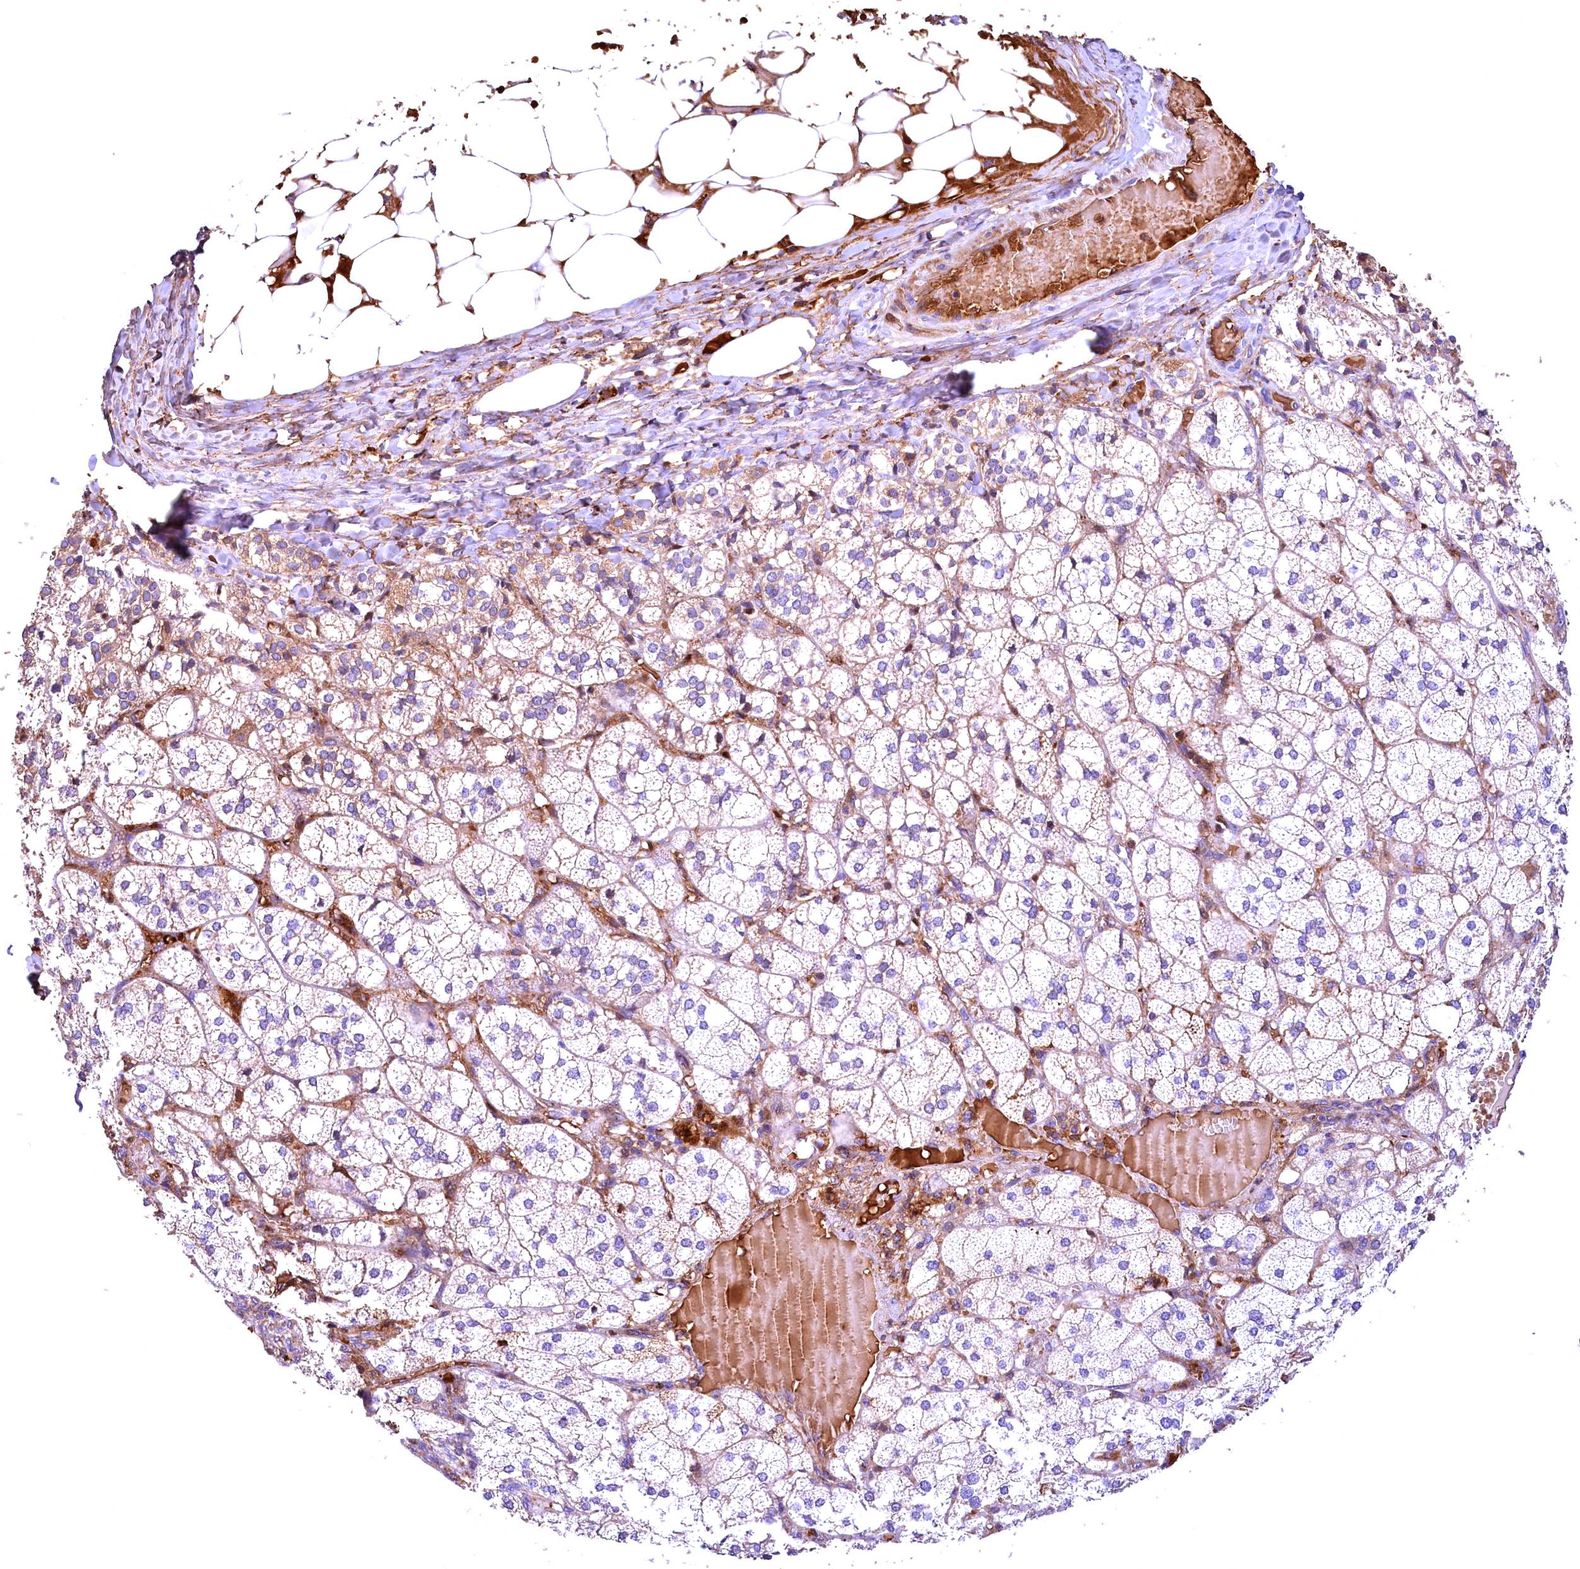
{"staining": {"intensity": "weak", "quantity": "25%-75%", "location": "cytoplasmic/membranous"}, "tissue": "adrenal gland", "cell_type": "Glandular cells", "image_type": "normal", "snomed": [{"axis": "morphology", "description": "Normal tissue, NOS"}, {"axis": "topography", "description": "Adrenal gland"}], "caption": "DAB (3,3'-diaminobenzidine) immunohistochemical staining of unremarkable adrenal gland exhibits weak cytoplasmic/membranous protein expression in approximately 25%-75% of glandular cells.", "gene": "PHAF1", "patient": {"sex": "female", "age": 61}}